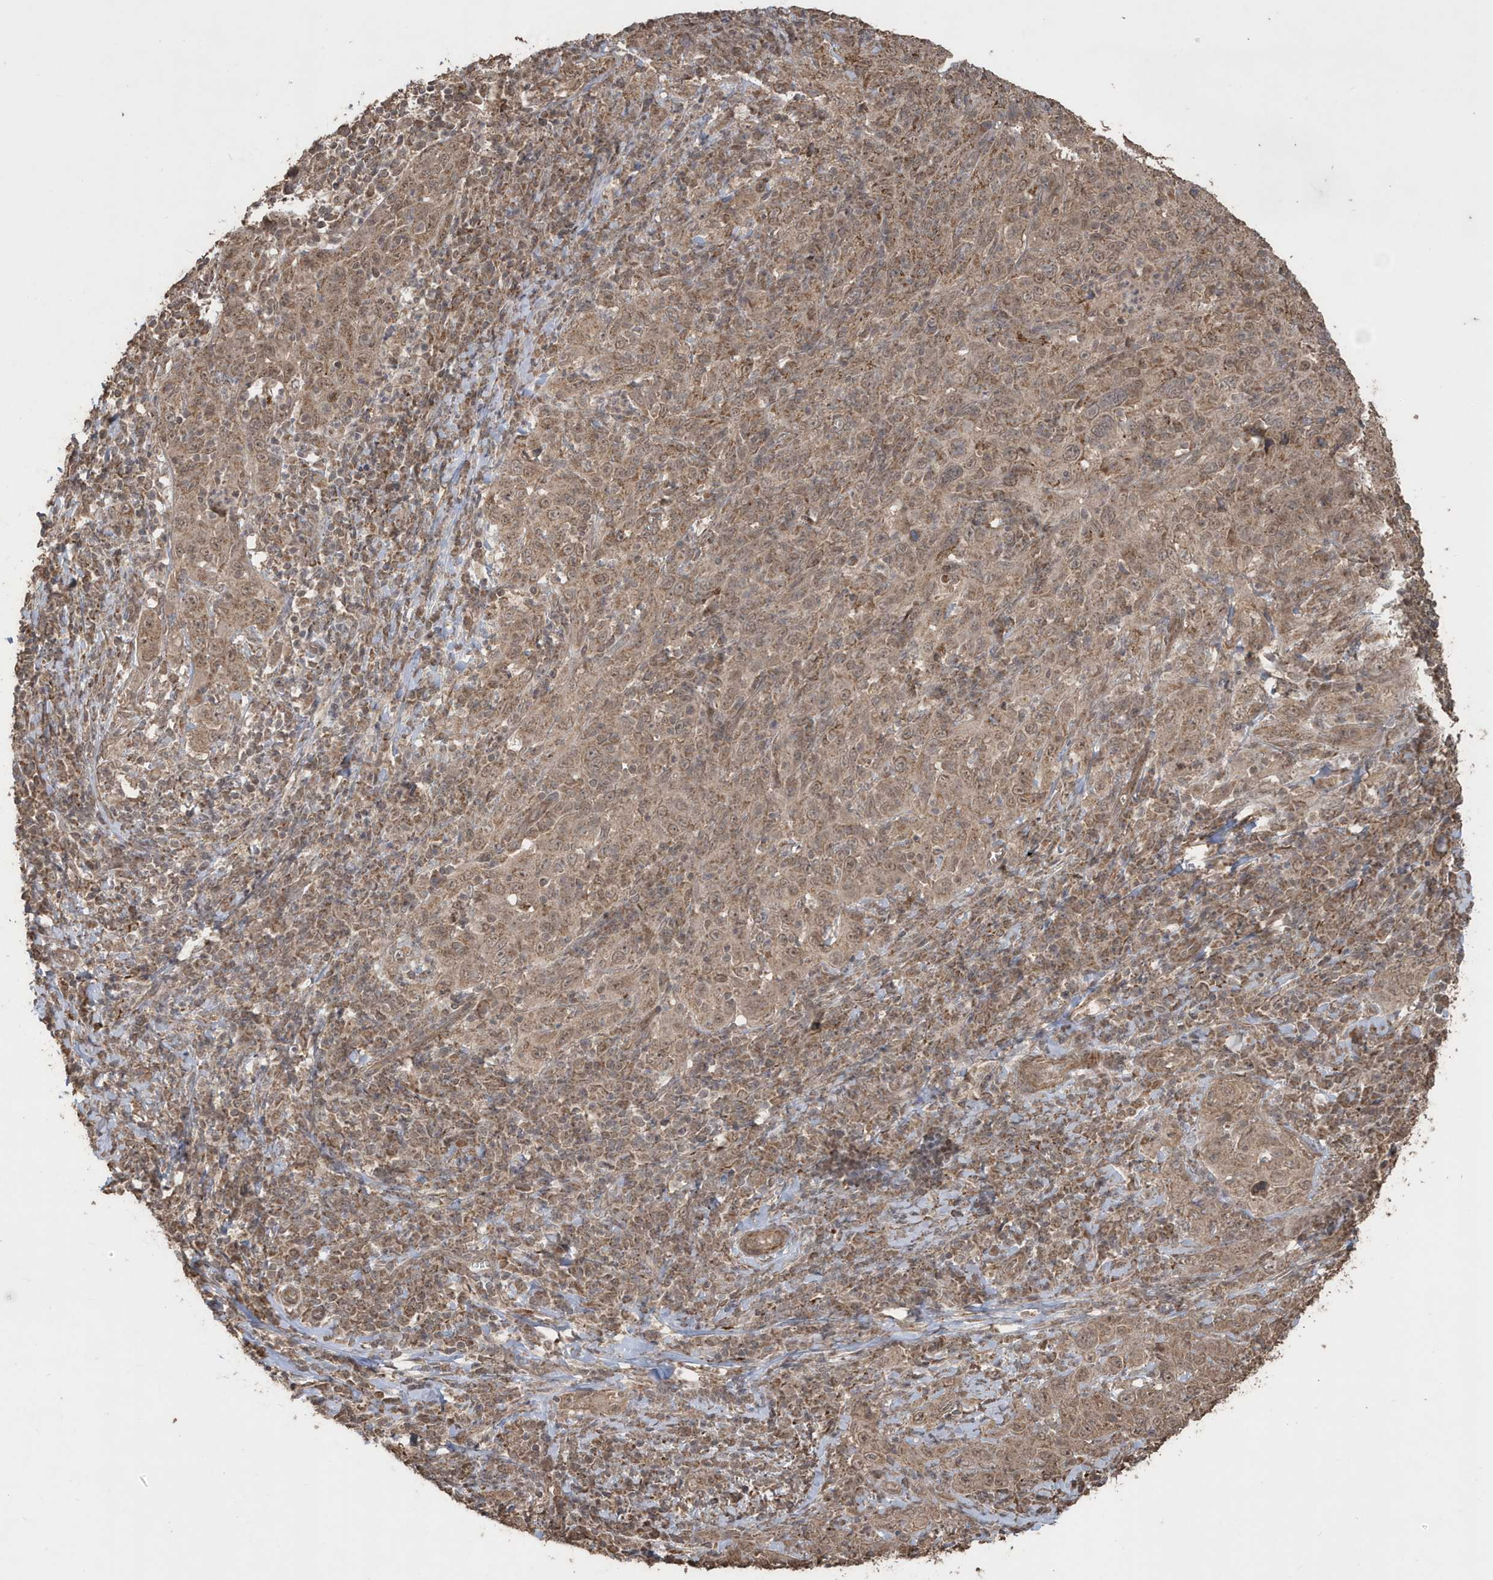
{"staining": {"intensity": "moderate", "quantity": ">75%", "location": "cytoplasmic/membranous,nuclear"}, "tissue": "cervical cancer", "cell_type": "Tumor cells", "image_type": "cancer", "snomed": [{"axis": "morphology", "description": "Squamous cell carcinoma, NOS"}, {"axis": "topography", "description": "Cervix"}], "caption": "Human cervical cancer stained with a brown dye exhibits moderate cytoplasmic/membranous and nuclear positive staining in about >75% of tumor cells.", "gene": "PAXBP1", "patient": {"sex": "female", "age": 46}}